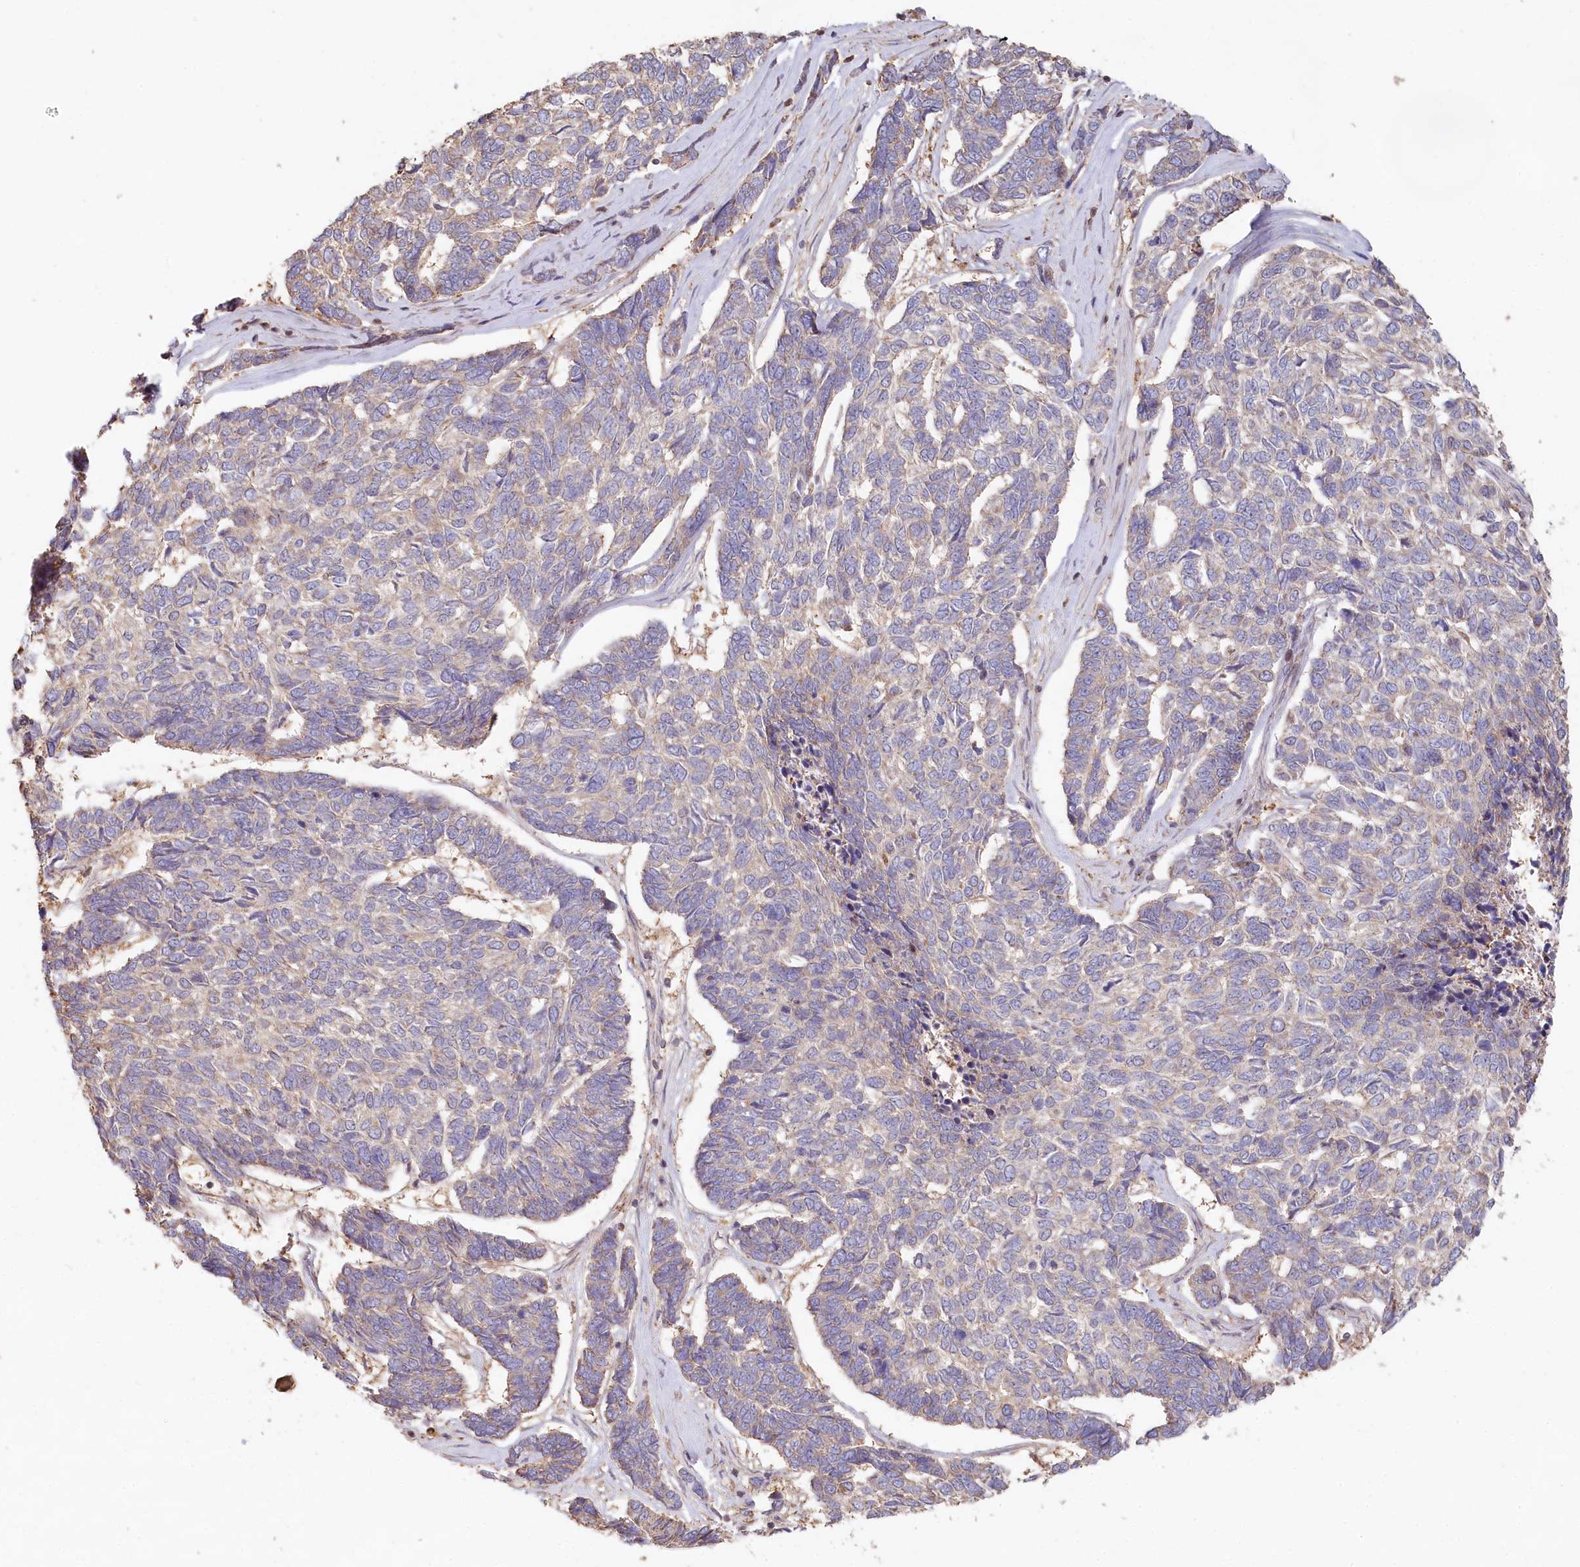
{"staining": {"intensity": "negative", "quantity": "none", "location": "none"}, "tissue": "skin cancer", "cell_type": "Tumor cells", "image_type": "cancer", "snomed": [{"axis": "morphology", "description": "Basal cell carcinoma"}, {"axis": "topography", "description": "Skin"}], "caption": "IHC photomicrograph of human basal cell carcinoma (skin) stained for a protein (brown), which demonstrates no staining in tumor cells.", "gene": "HAL", "patient": {"sex": "female", "age": 65}}